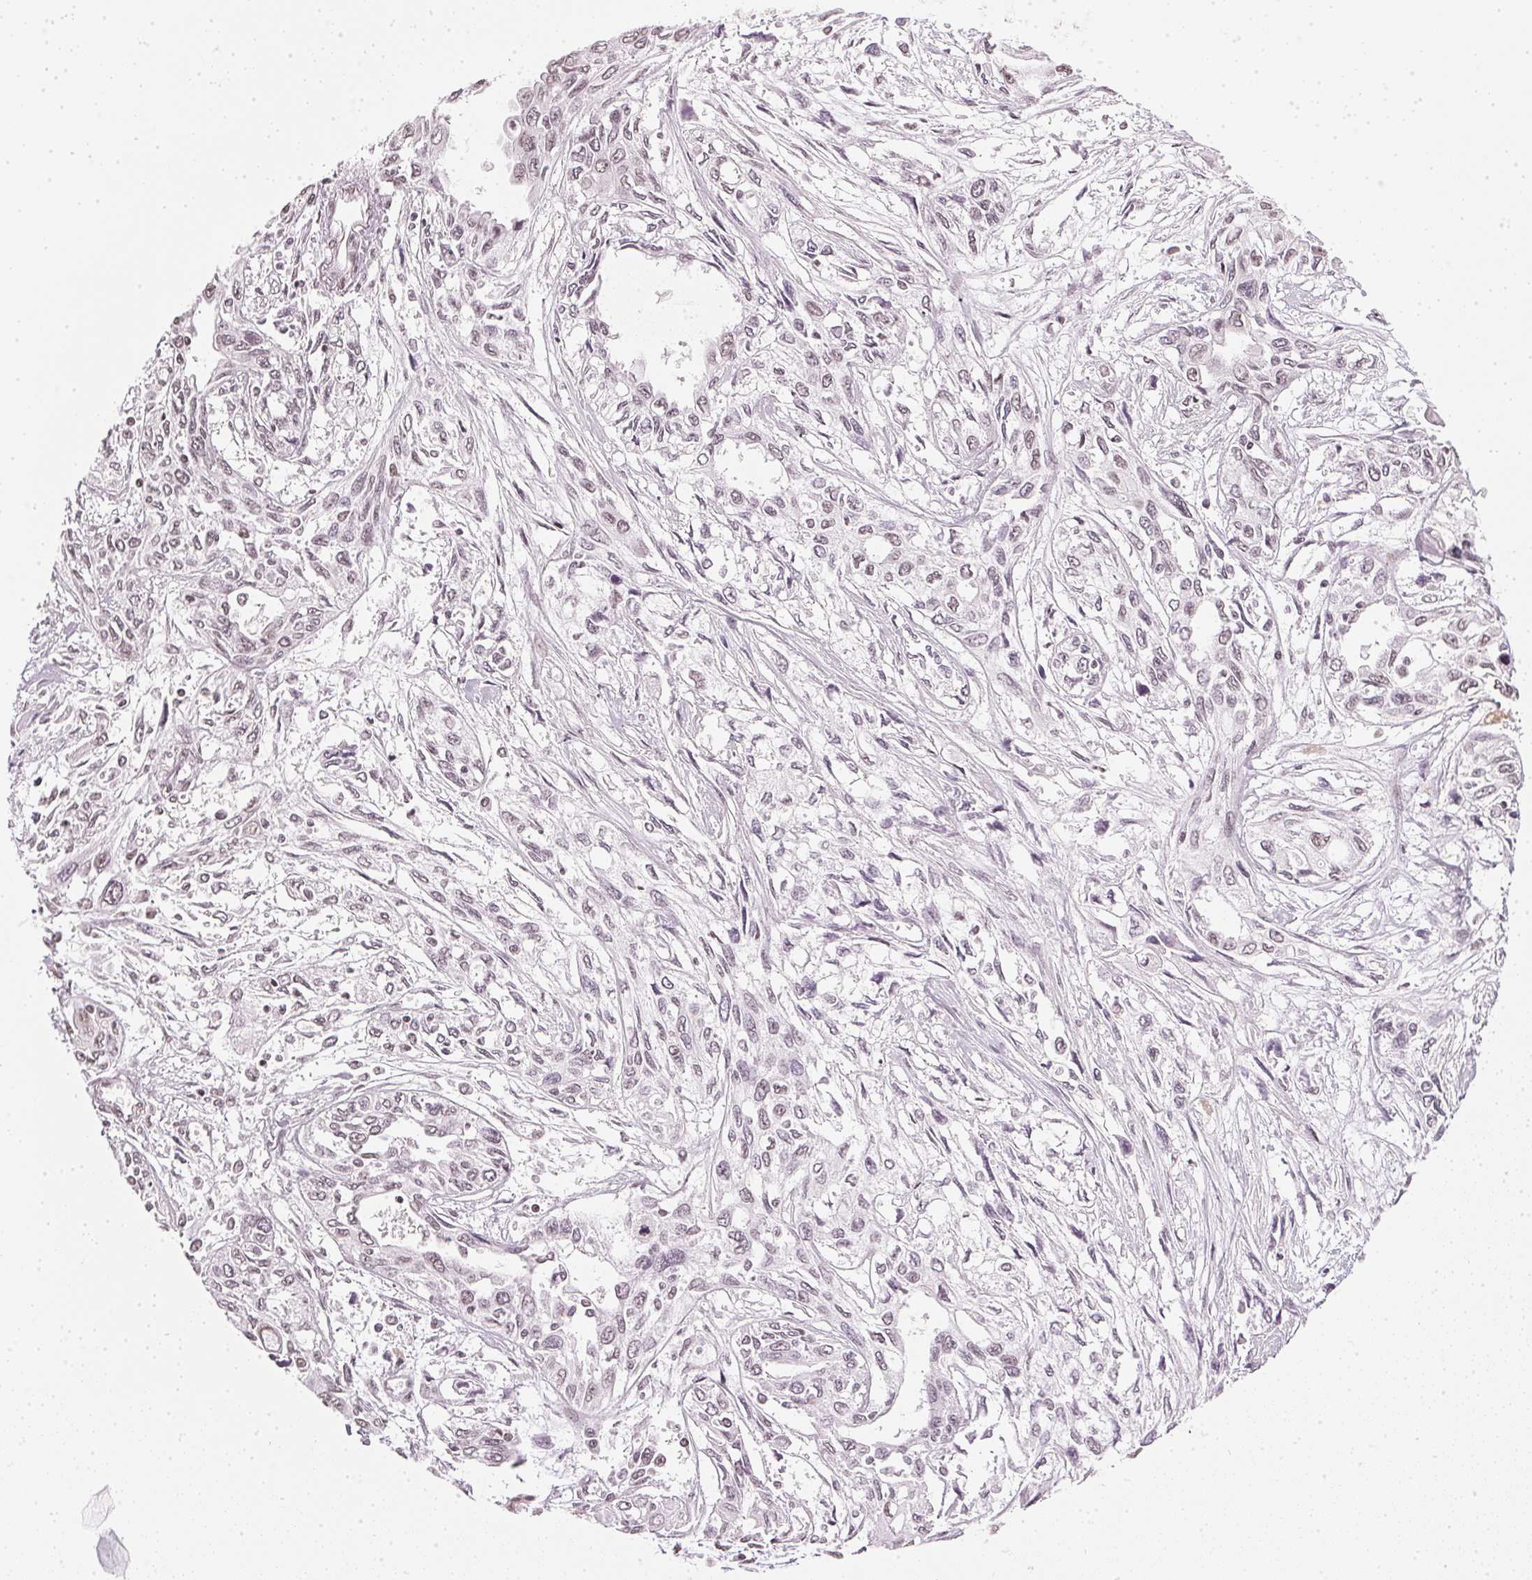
{"staining": {"intensity": "negative", "quantity": "none", "location": "none"}, "tissue": "pancreatic cancer", "cell_type": "Tumor cells", "image_type": "cancer", "snomed": [{"axis": "morphology", "description": "Adenocarcinoma, NOS"}, {"axis": "topography", "description": "Pancreas"}], "caption": "DAB (3,3'-diaminobenzidine) immunohistochemical staining of human pancreatic cancer (adenocarcinoma) demonstrates no significant staining in tumor cells. Brightfield microscopy of immunohistochemistry (IHC) stained with DAB (3,3'-diaminobenzidine) (brown) and hematoxylin (blue), captured at high magnification.", "gene": "DNAJC6", "patient": {"sex": "female", "age": 55}}